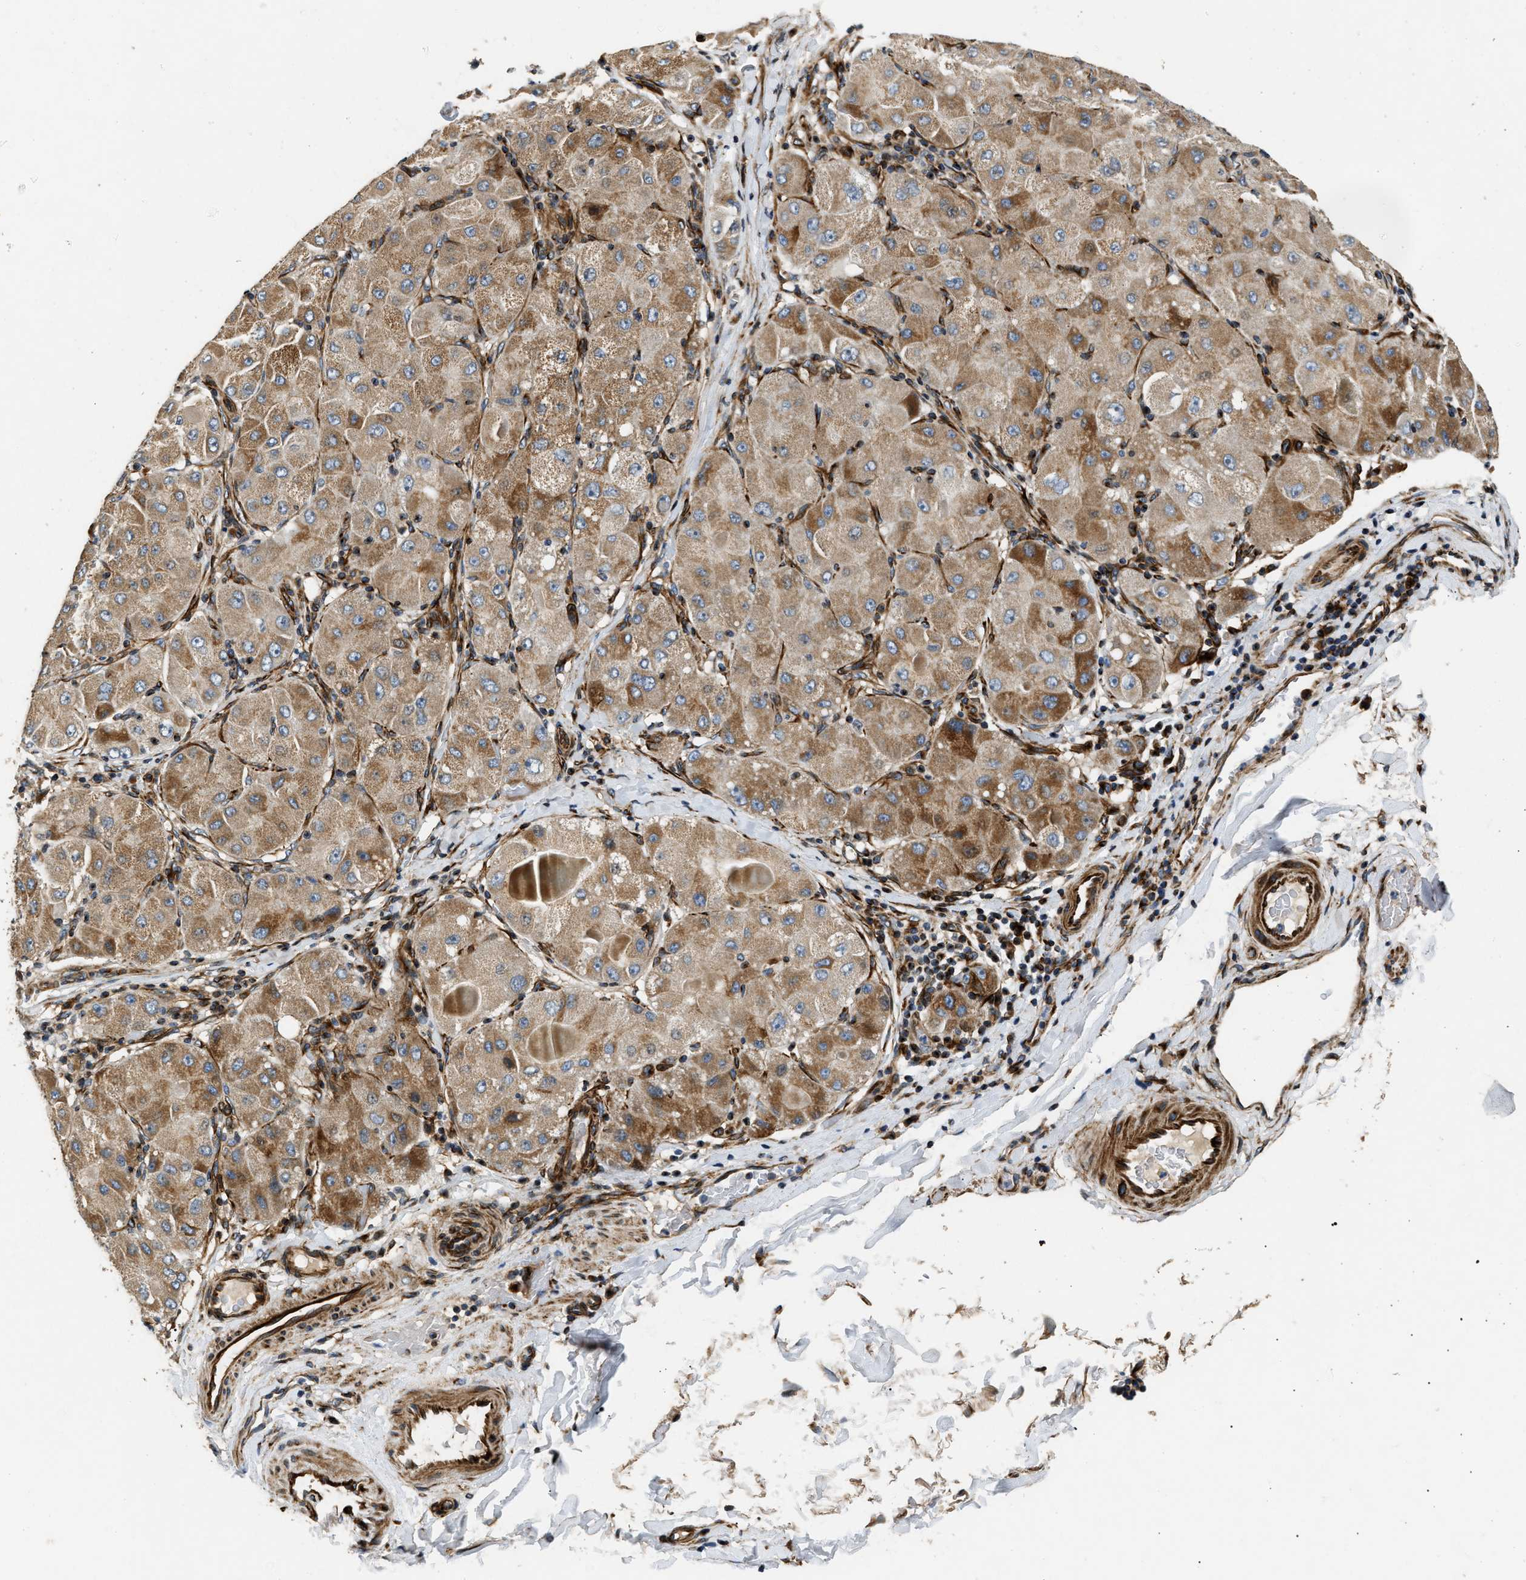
{"staining": {"intensity": "moderate", "quantity": ">75%", "location": "cytoplasmic/membranous"}, "tissue": "liver cancer", "cell_type": "Tumor cells", "image_type": "cancer", "snomed": [{"axis": "morphology", "description": "Carcinoma, Hepatocellular, NOS"}, {"axis": "topography", "description": "Liver"}], "caption": "Immunohistochemical staining of human liver cancer reveals medium levels of moderate cytoplasmic/membranous protein expression in about >75% of tumor cells.", "gene": "IL17RC", "patient": {"sex": "male", "age": 80}}